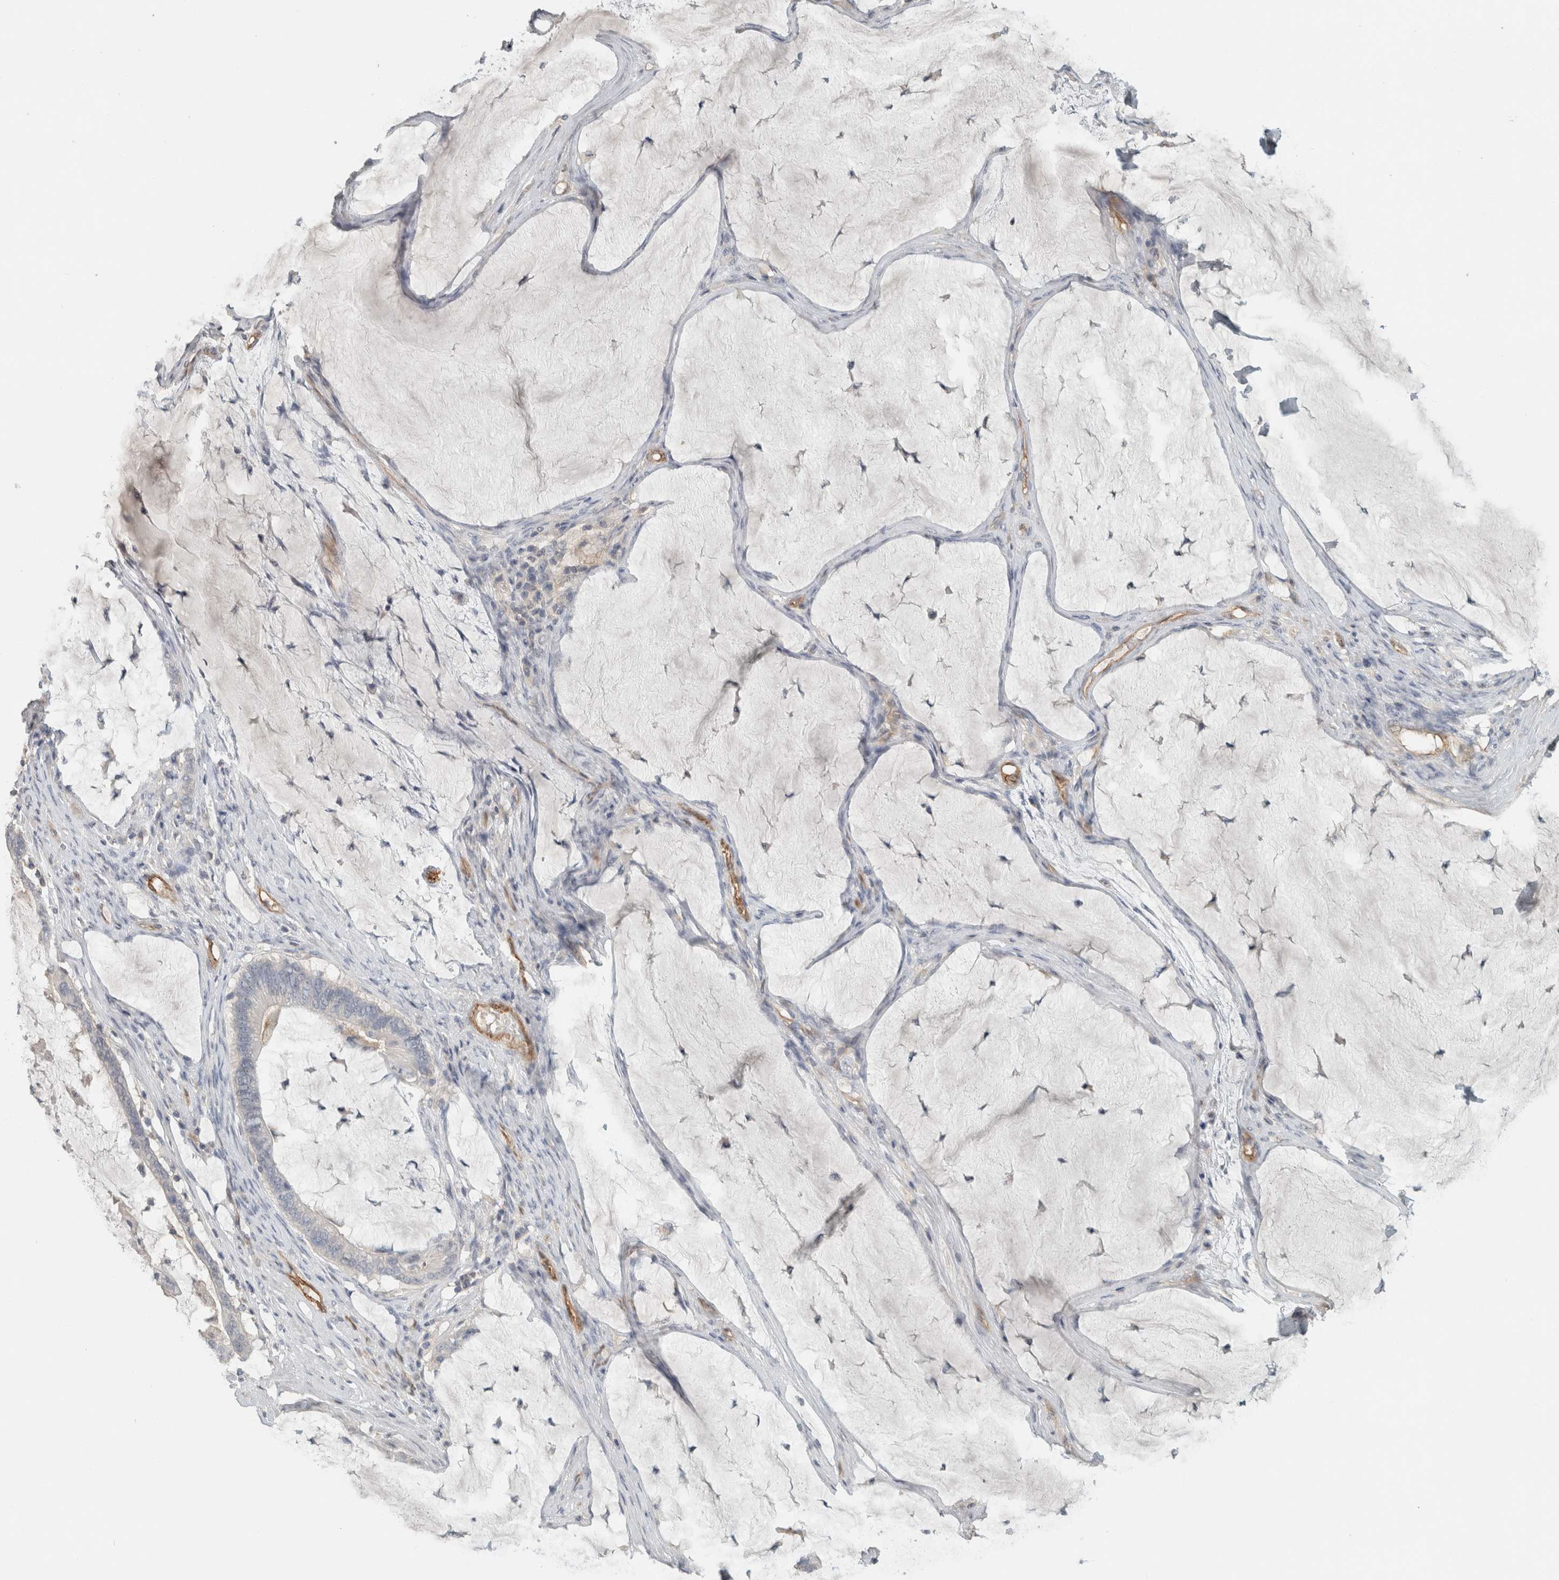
{"staining": {"intensity": "negative", "quantity": "none", "location": "none"}, "tissue": "ovarian cancer", "cell_type": "Tumor cells", "image_type": "cancer", "snomed": [{"axis": "morphology", "description": "Cystadenocarcinoma, mucinous, NOS"}, {"axis": "topography", "description": "Ovary"}], "caption": "Mucinous cystadenocarcinoma (ovarian) stained for a protein using IHC displays no positivity tumor cells.", "gene": "SCIN", "patient": {"sex": "female", "age": 61}}